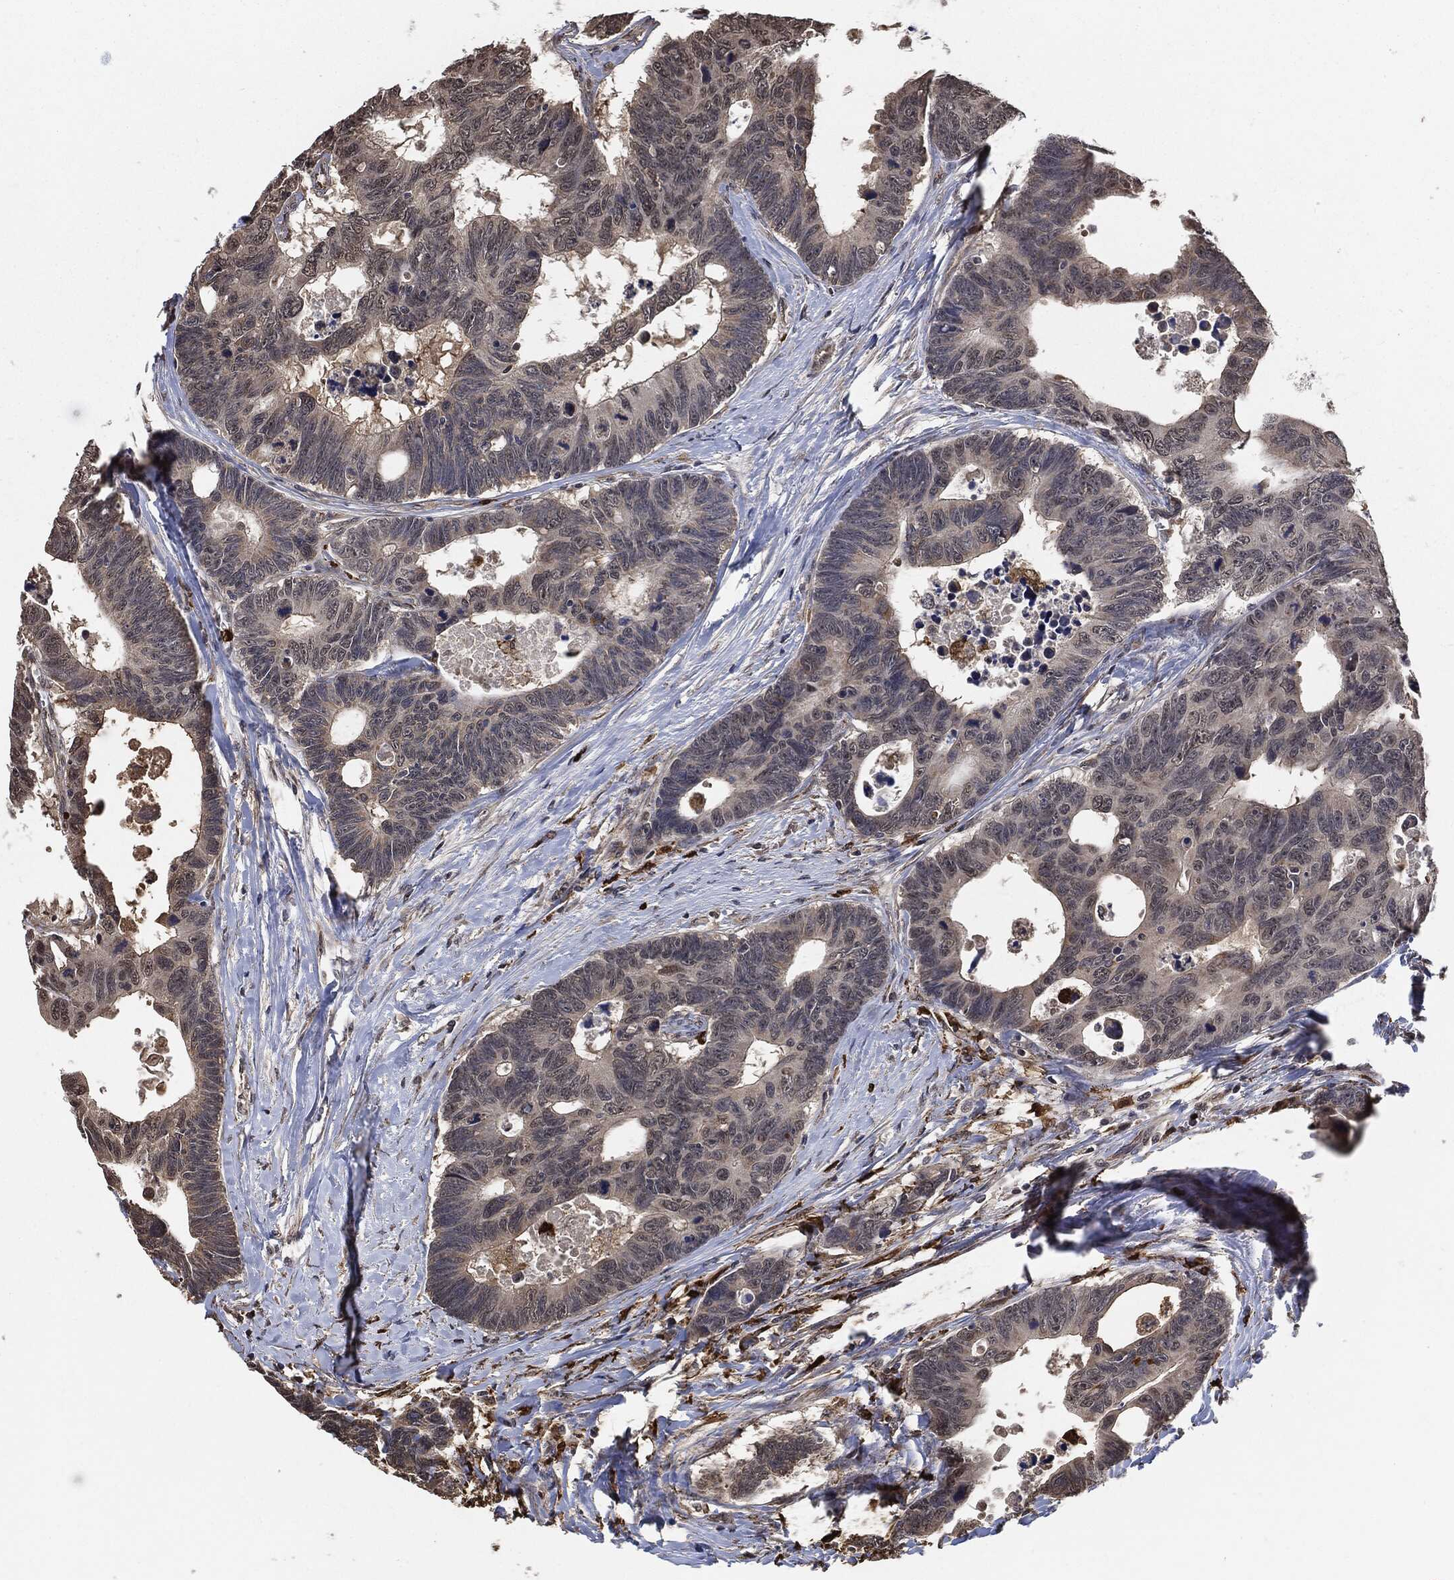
{"staining": {"intensity": "negative", "quantity": "none", "location": "none"}, "tissue": "colorectal cancer", "cell_type": "Tumor cells", "image_type": "cancer", "snomed": [{"axis": "morphology", "description": "Adenocarcinoma, NOS"}, {"axis": "topography", "description": "Colon"}], "caption": "Immunohistochemistry histopathology image of neoplastic tissue: human colorectal cancer stained with DAB shows no significant protein expression in tumor cells. Nuclei are stained in blue.", "gene": "S100A9", "patient": {"sex": "female", "age": 77}}